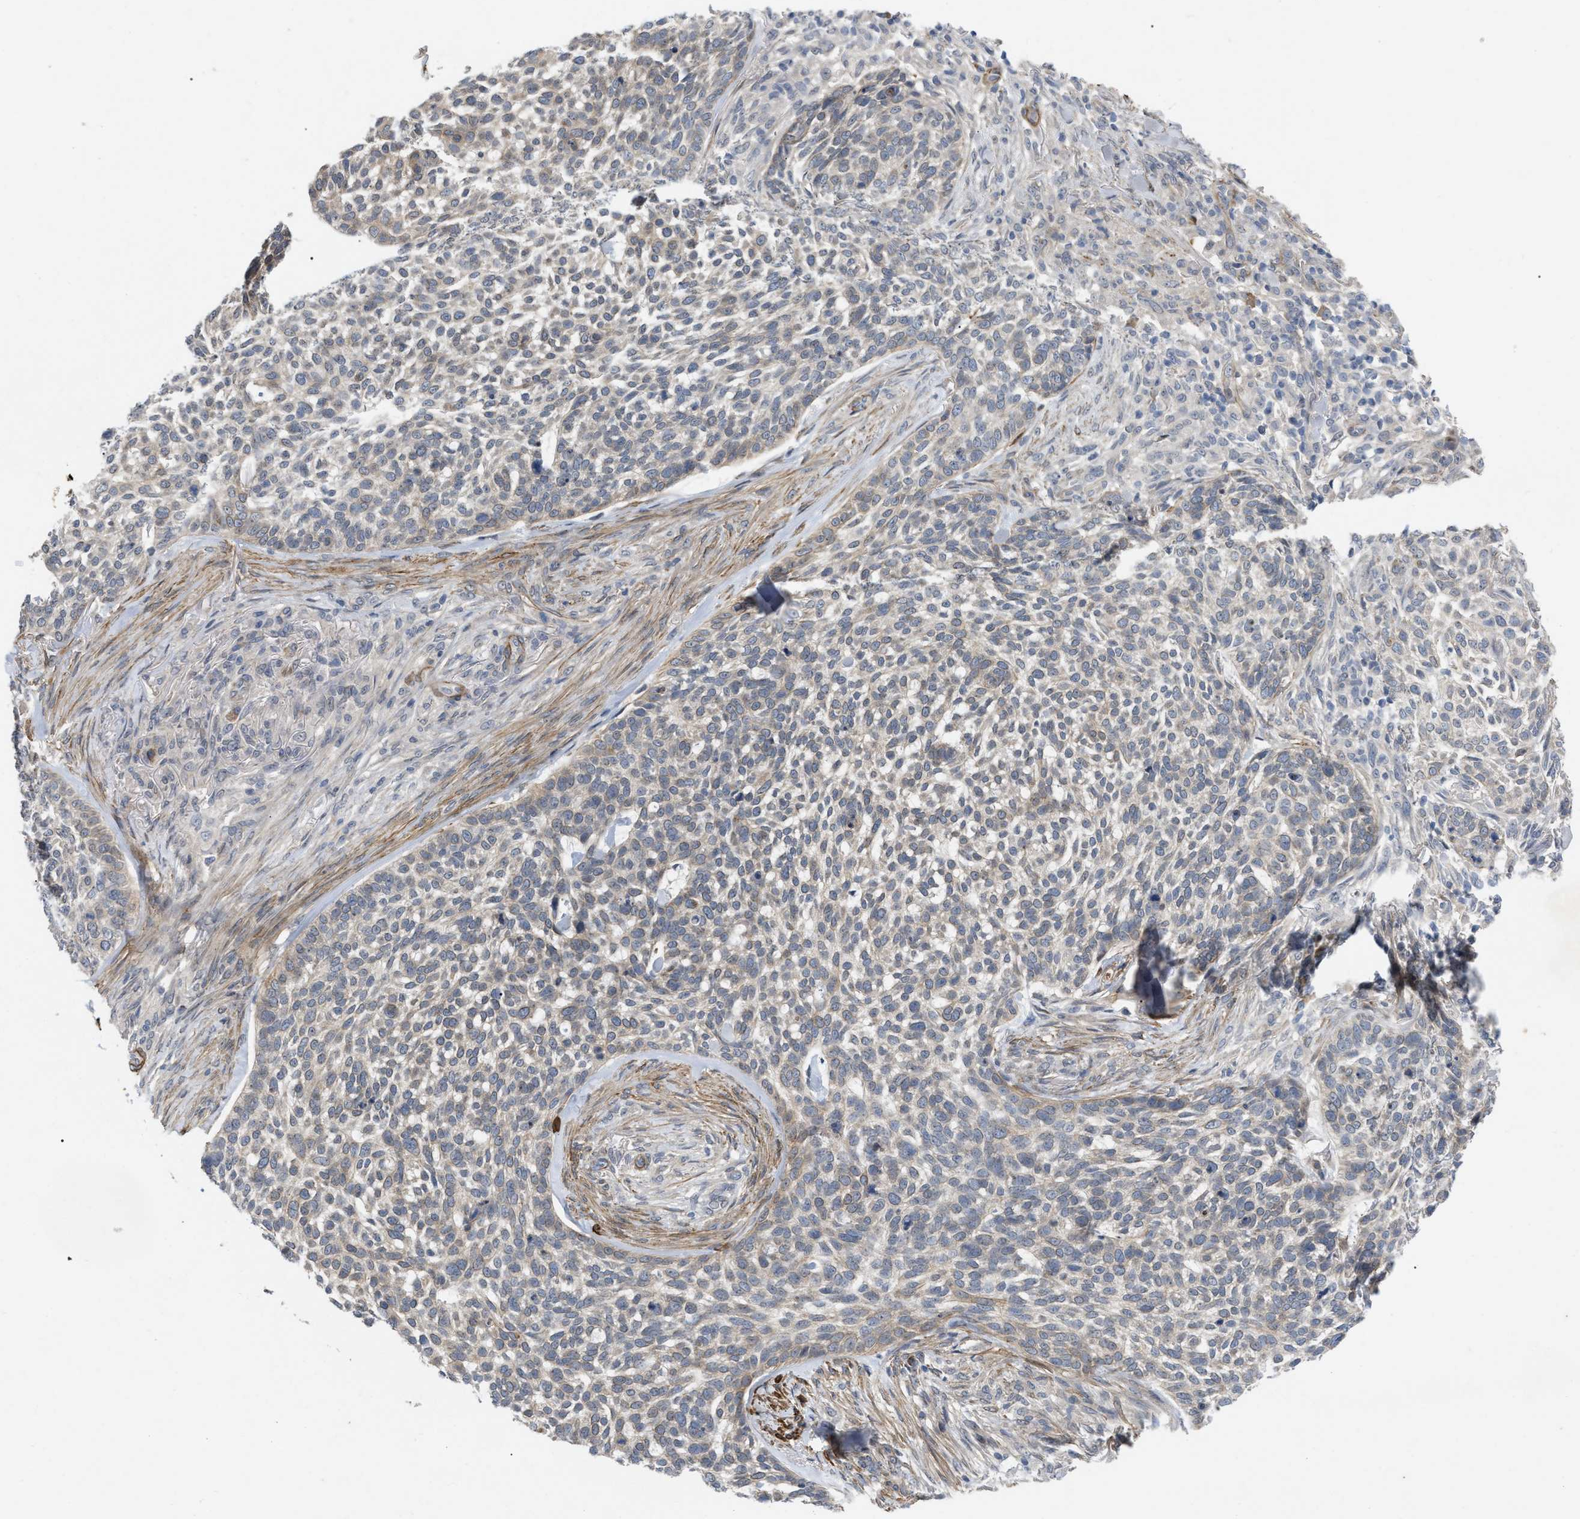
{"staining": {"intensity": "weak", "quantity": "<25%", "location": "cytoplasmic/membranous"}, "tissue": "skin cancer", "cell_type": "Tumor cells", "image_type": "cancer", "snomed": [{"axis": "morphology", "description": "Basal cell carcinoma"}, {"axis": "topography", "description": "Skin"}], "caption": "The photomicrograph displays no staining of tumor cells in basal cell carcinoma (skin). Brightfield microscopy of IHC stained with DAB (3,3'-diaminobenzidine) (brown) and hematoxylin (blue), captured at high magnification.", "gene": "ST6GALNAC6", "patient": {"sex": "female", "age": 64}}